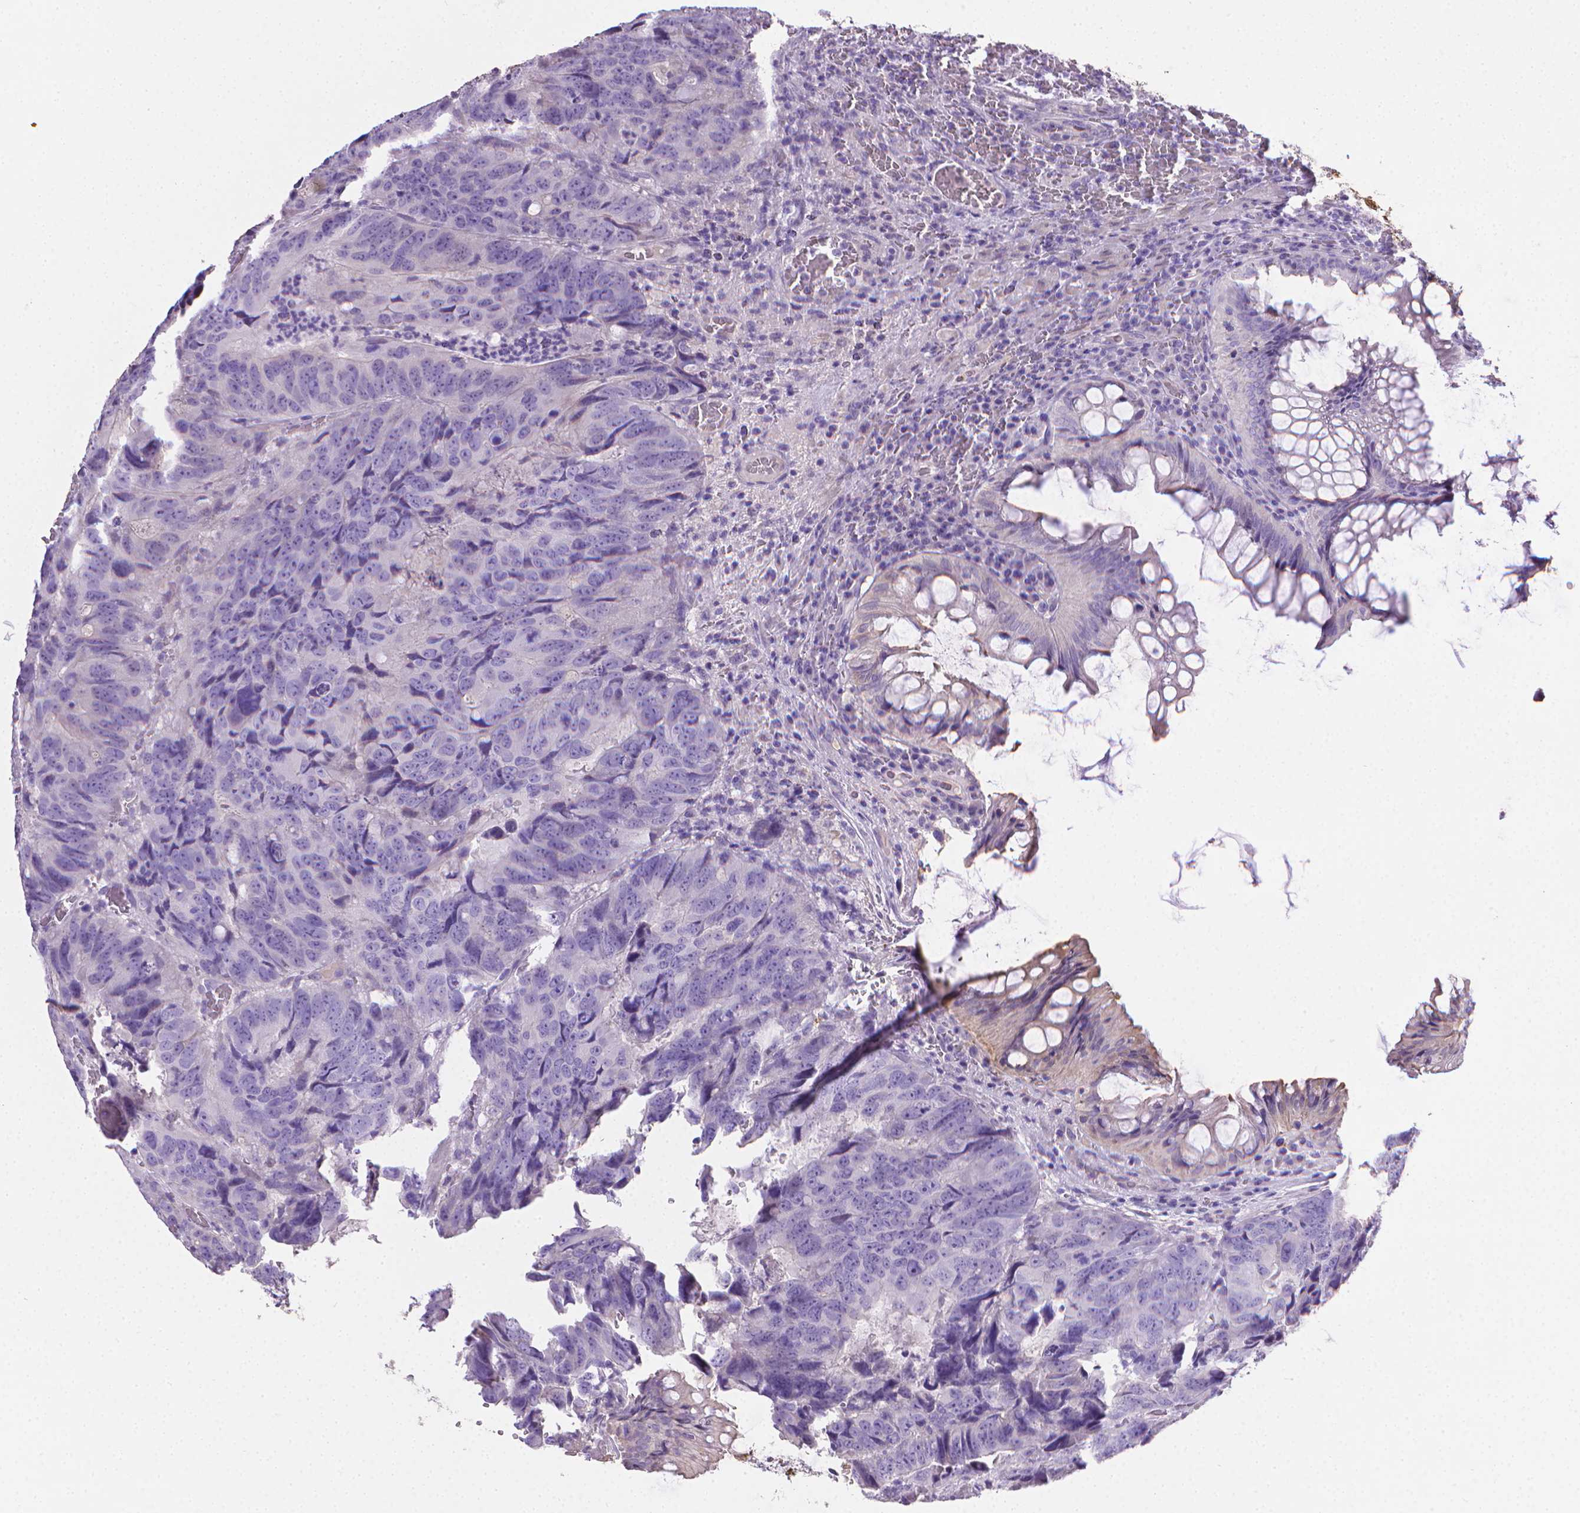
{"staining": {"intensity": "negative", "quantity": "none", "location": "none"}, "tissue": "colorectal cancer", "cell_type": "Tumor cells", "image_type": "cancer", "snomed": [{"axis": "morphology", "description": "Adenocarcinoma, NOS"}, {"axis": "topography", "description": "Colon"}], "caption": "Tumor cells show no significant expression in adenocarcinoma (colorectal).", "gene": "PNMA2", "patient": {"sex": "male", "age": 79}}